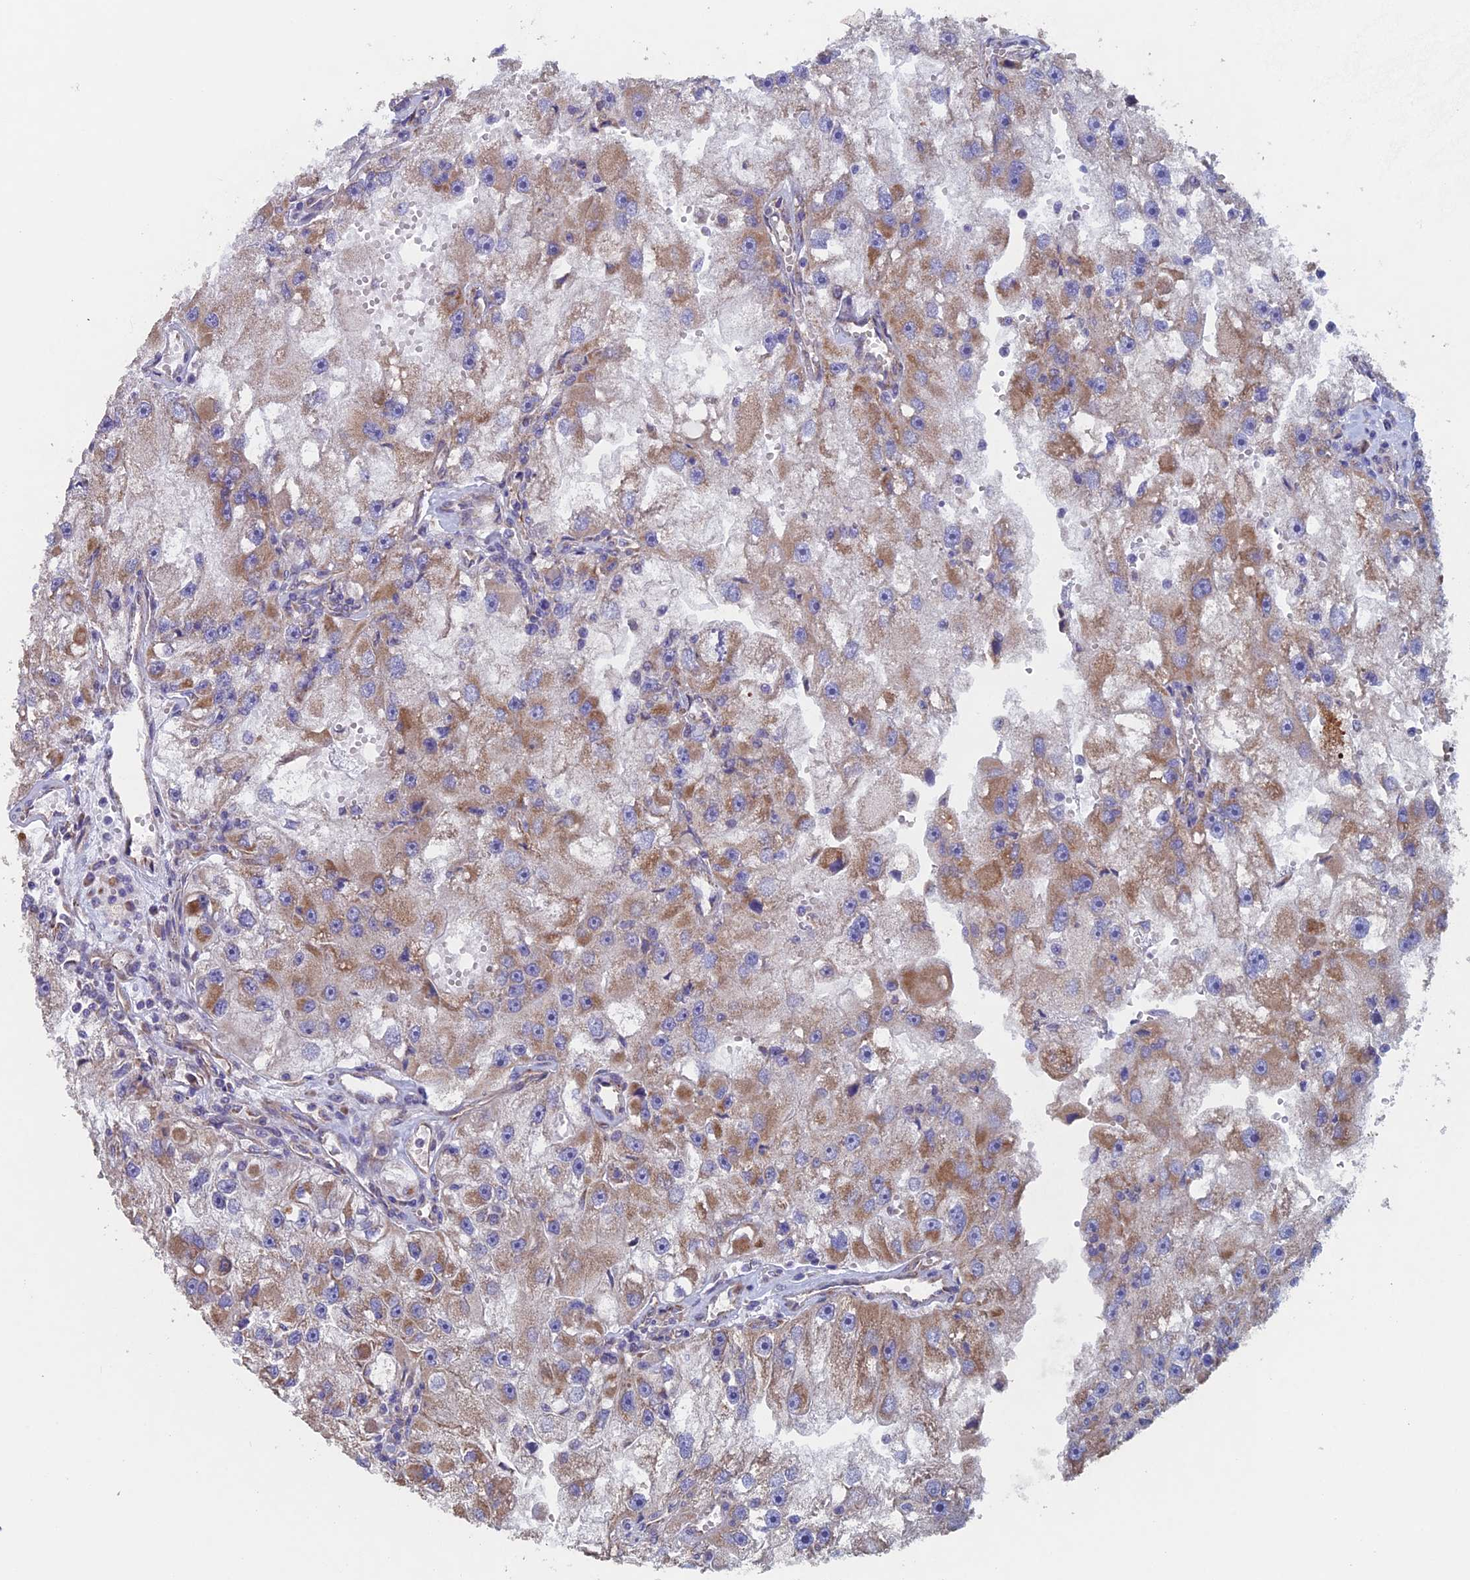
{"staining": {"intensity": "moderate", "quantity": ">75%", "location": "cytoplasmic/membranous"}, "tissue": "renal cancer", "cell_type": "Tumor cells", "image_type": "cancer", "snomed": [{"axis": "morphology", "description": "Adenocarcinoma, NOS"}, {"axis": "topography", "description": "Kidney"}], "caption": "Moderate cytoplasmic/membranous positivity for a protein is identified in approximately >75% of tumor cells of renal cancer (adenocarcinoma) using immunohistochemistry.", "gene": "MRPL1", "patient": {"sex": "male", "age": 63}}